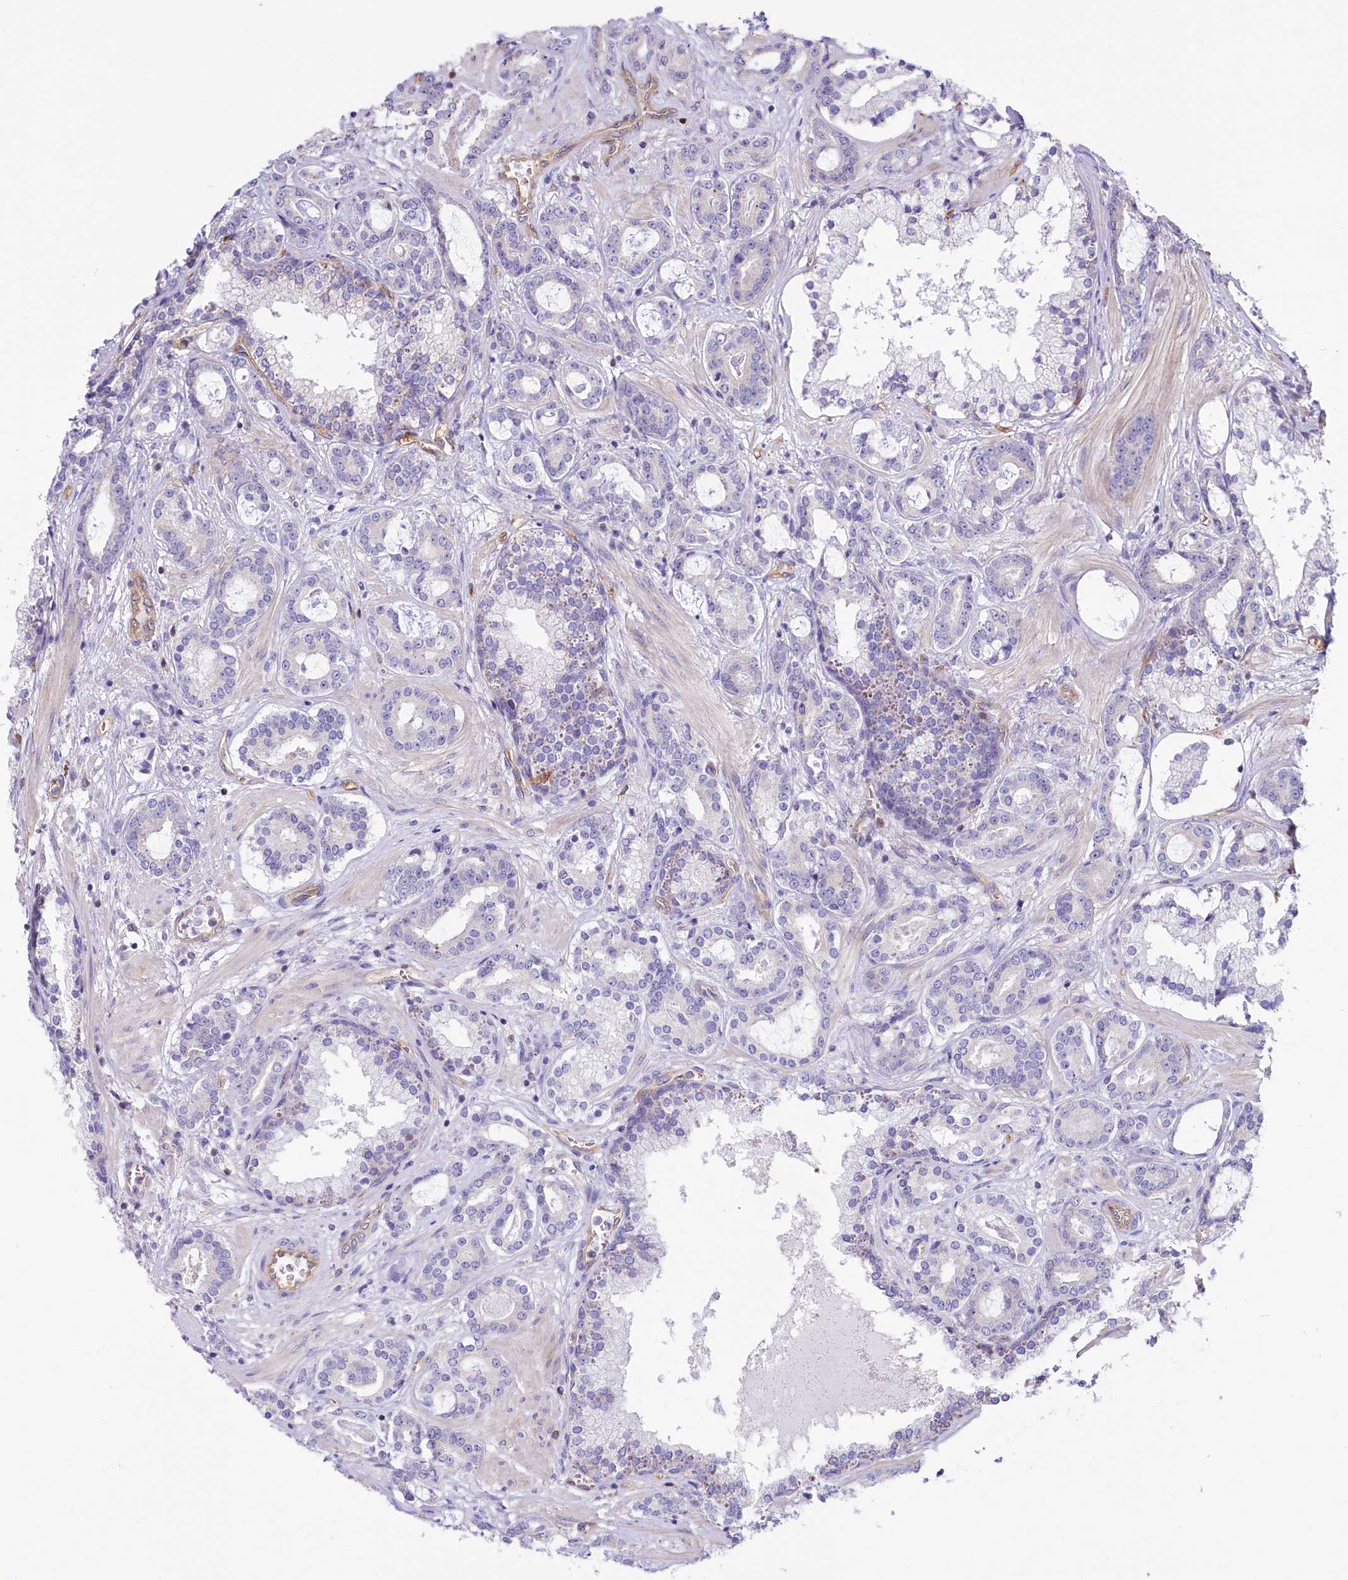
{"staining": {"intensity": "negative", "quantity": "none", "location": "none"}, "tissue": "prostate cancer", "cell_type": "Tumor cells", "image_type": "cancer", "snomed": [{"axis": "morphology", "description": "Adenocarcinoma, High grade"}, {"axis": "topography", "description": "Prostate"}], "caption": "Tumor cells show no significant expression in prostate cancer.", "gene": "LMOD3", "patient": {"sex": "male", "age": 58}}